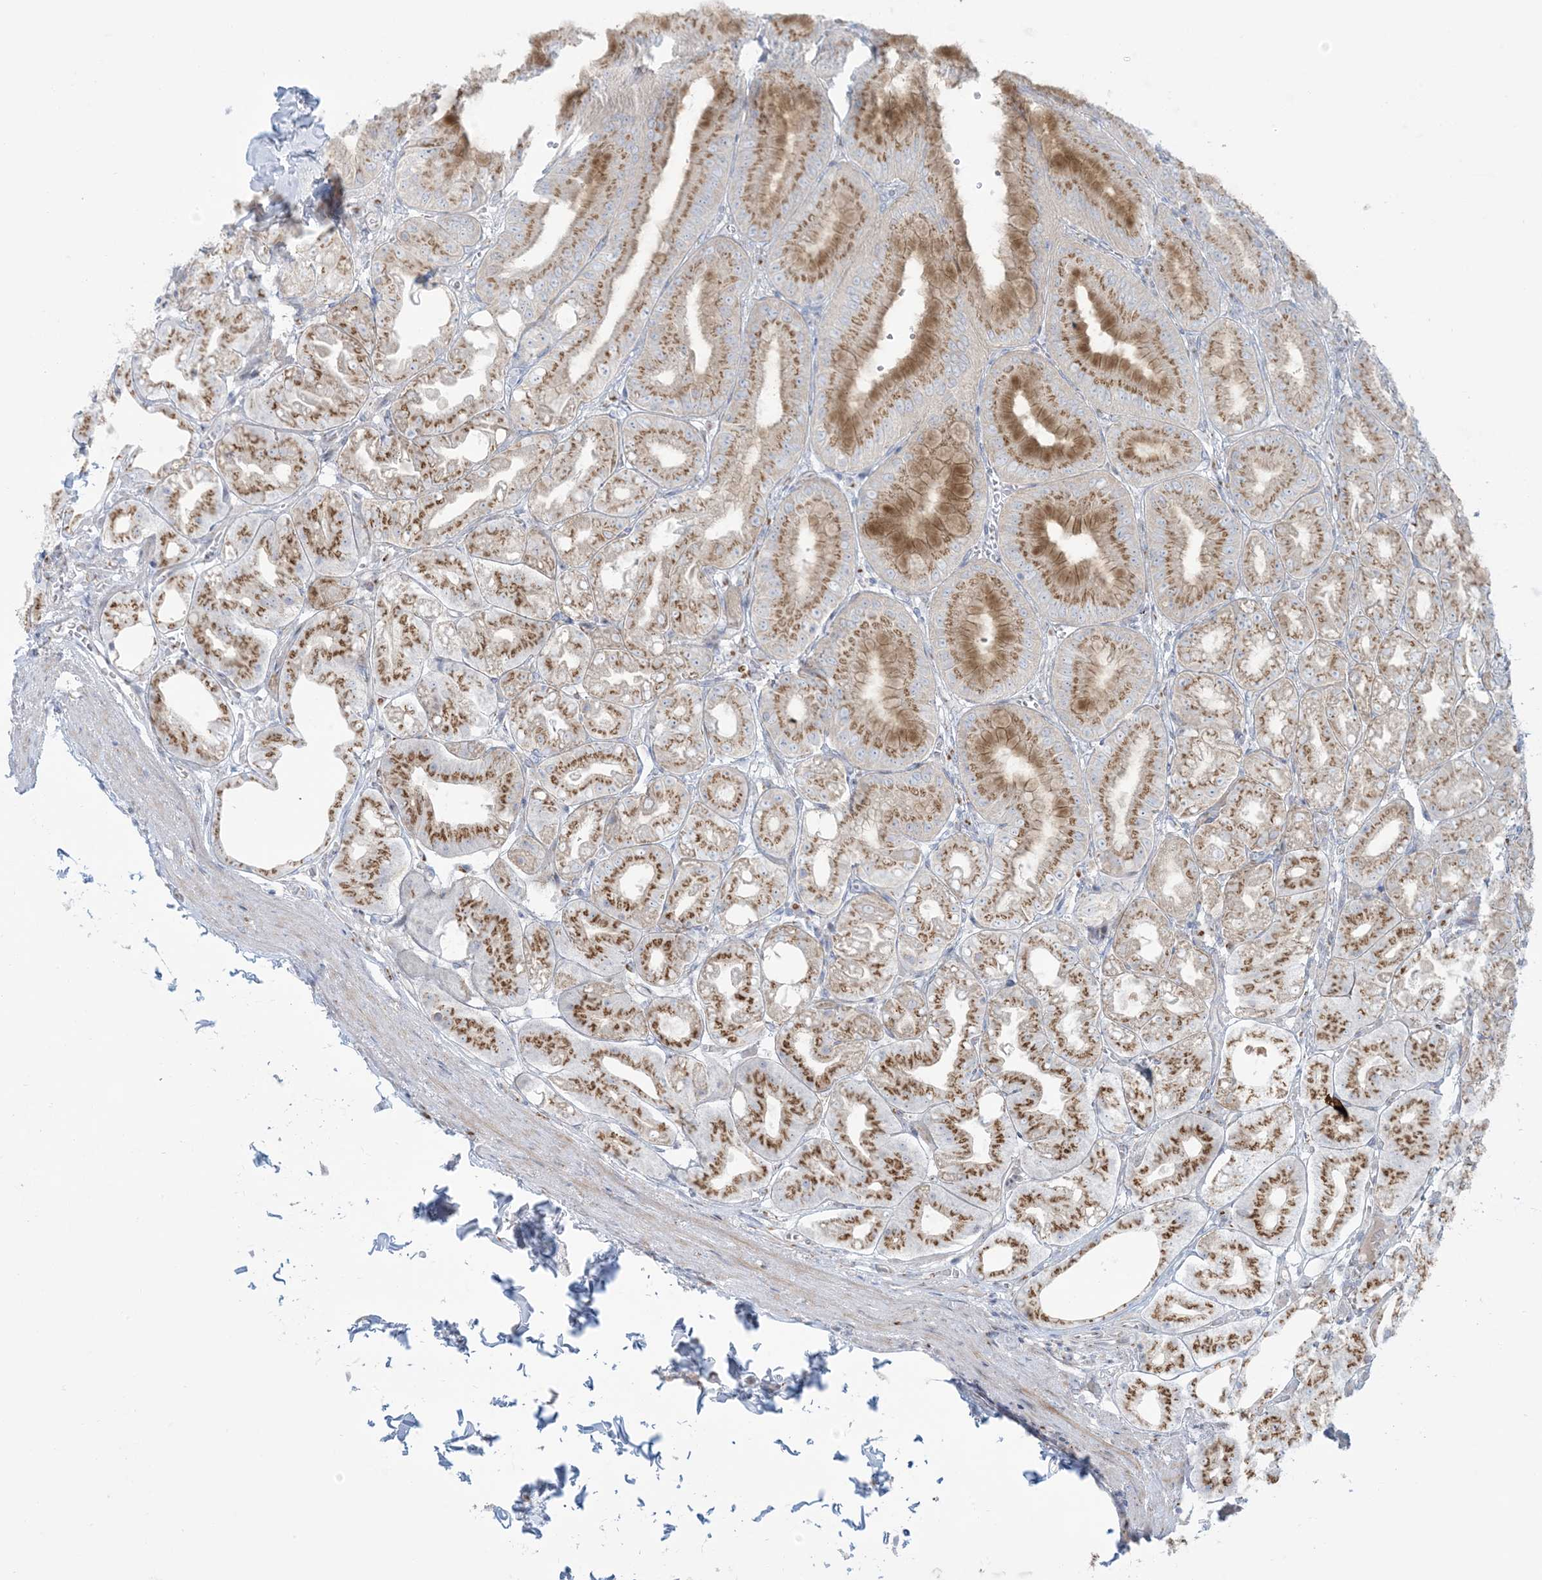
{"staining": {"intensity": "moderate", "quantity": ">75%", "location": "cytoplasmic/membranous"}, "tissue": "stomach", "cell_type": "Glandular cells", "image_type": "normal", "snomed": [{"axis": "morphology", "description": "Normal tissue, NOS"}, {"axis": "topography", "description": "Stomach, lower"}], "caption": "DAB (3,3'-diaminobenzidine) immunohistochemical staining of unremarkable stomach exhibits moderate cytoplasmic/membranous protein staining in about >75% of glandular cells.", "gene": "AFTPH", "patient": {"sex": "male", "age": 71}}